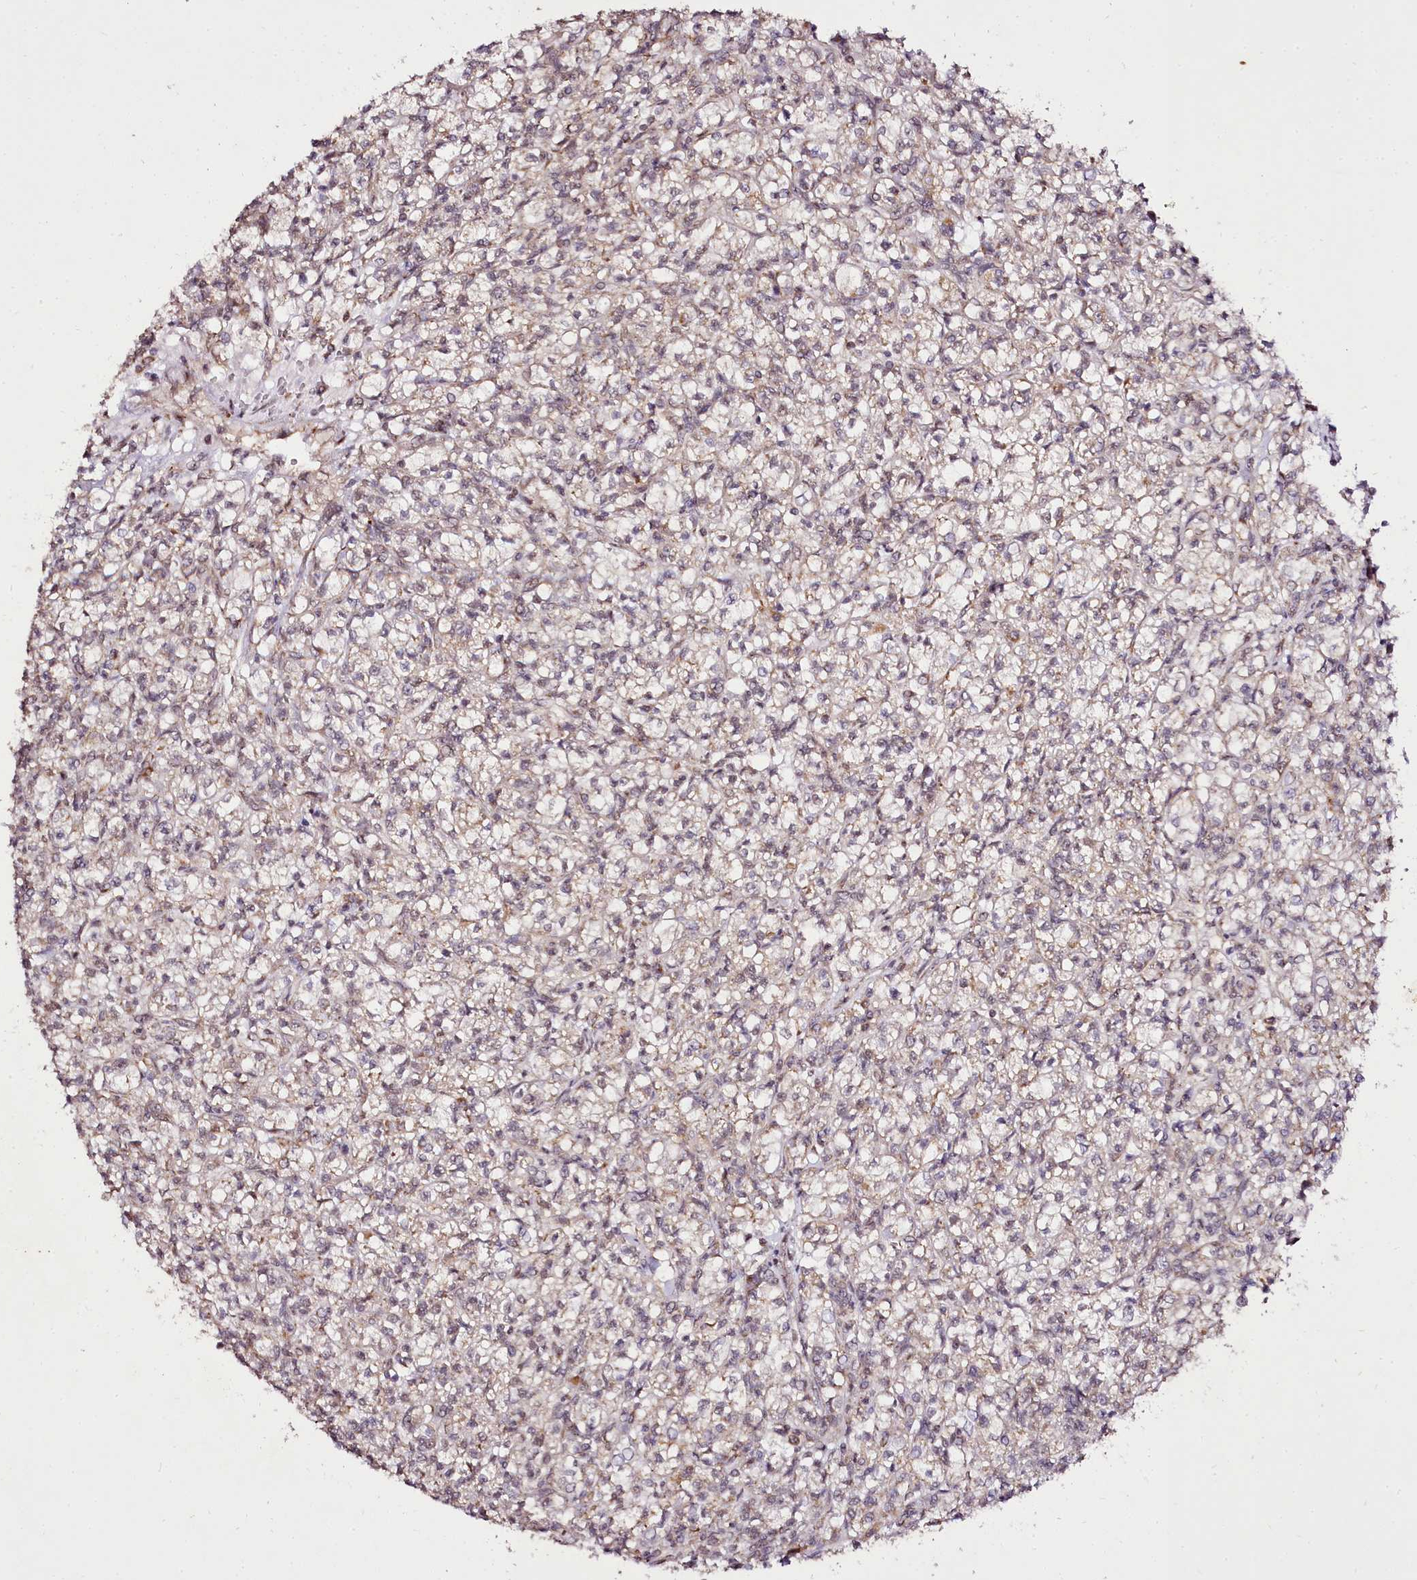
{"staining": {"intensity": "weak", "quantity": "25%-75%", "location": "nuclear"}, "tissue": "renal cancer", "cell_type": "Tumor cells", "image_type": "cancer", "snomed": [{"axis": "morphology", "description": "Adenocarcinoma, NOS"}, {"axis": "topography", "description": "Kidney"}], "caption": "Weak nuclear expression for a protein is identified in about 25%-75% of tumor cells of renal adenocarcinoma using immunohistochemistry (IHC).", "gene": "EDIL3", "patient": {"sex": "female", "age": 59}}